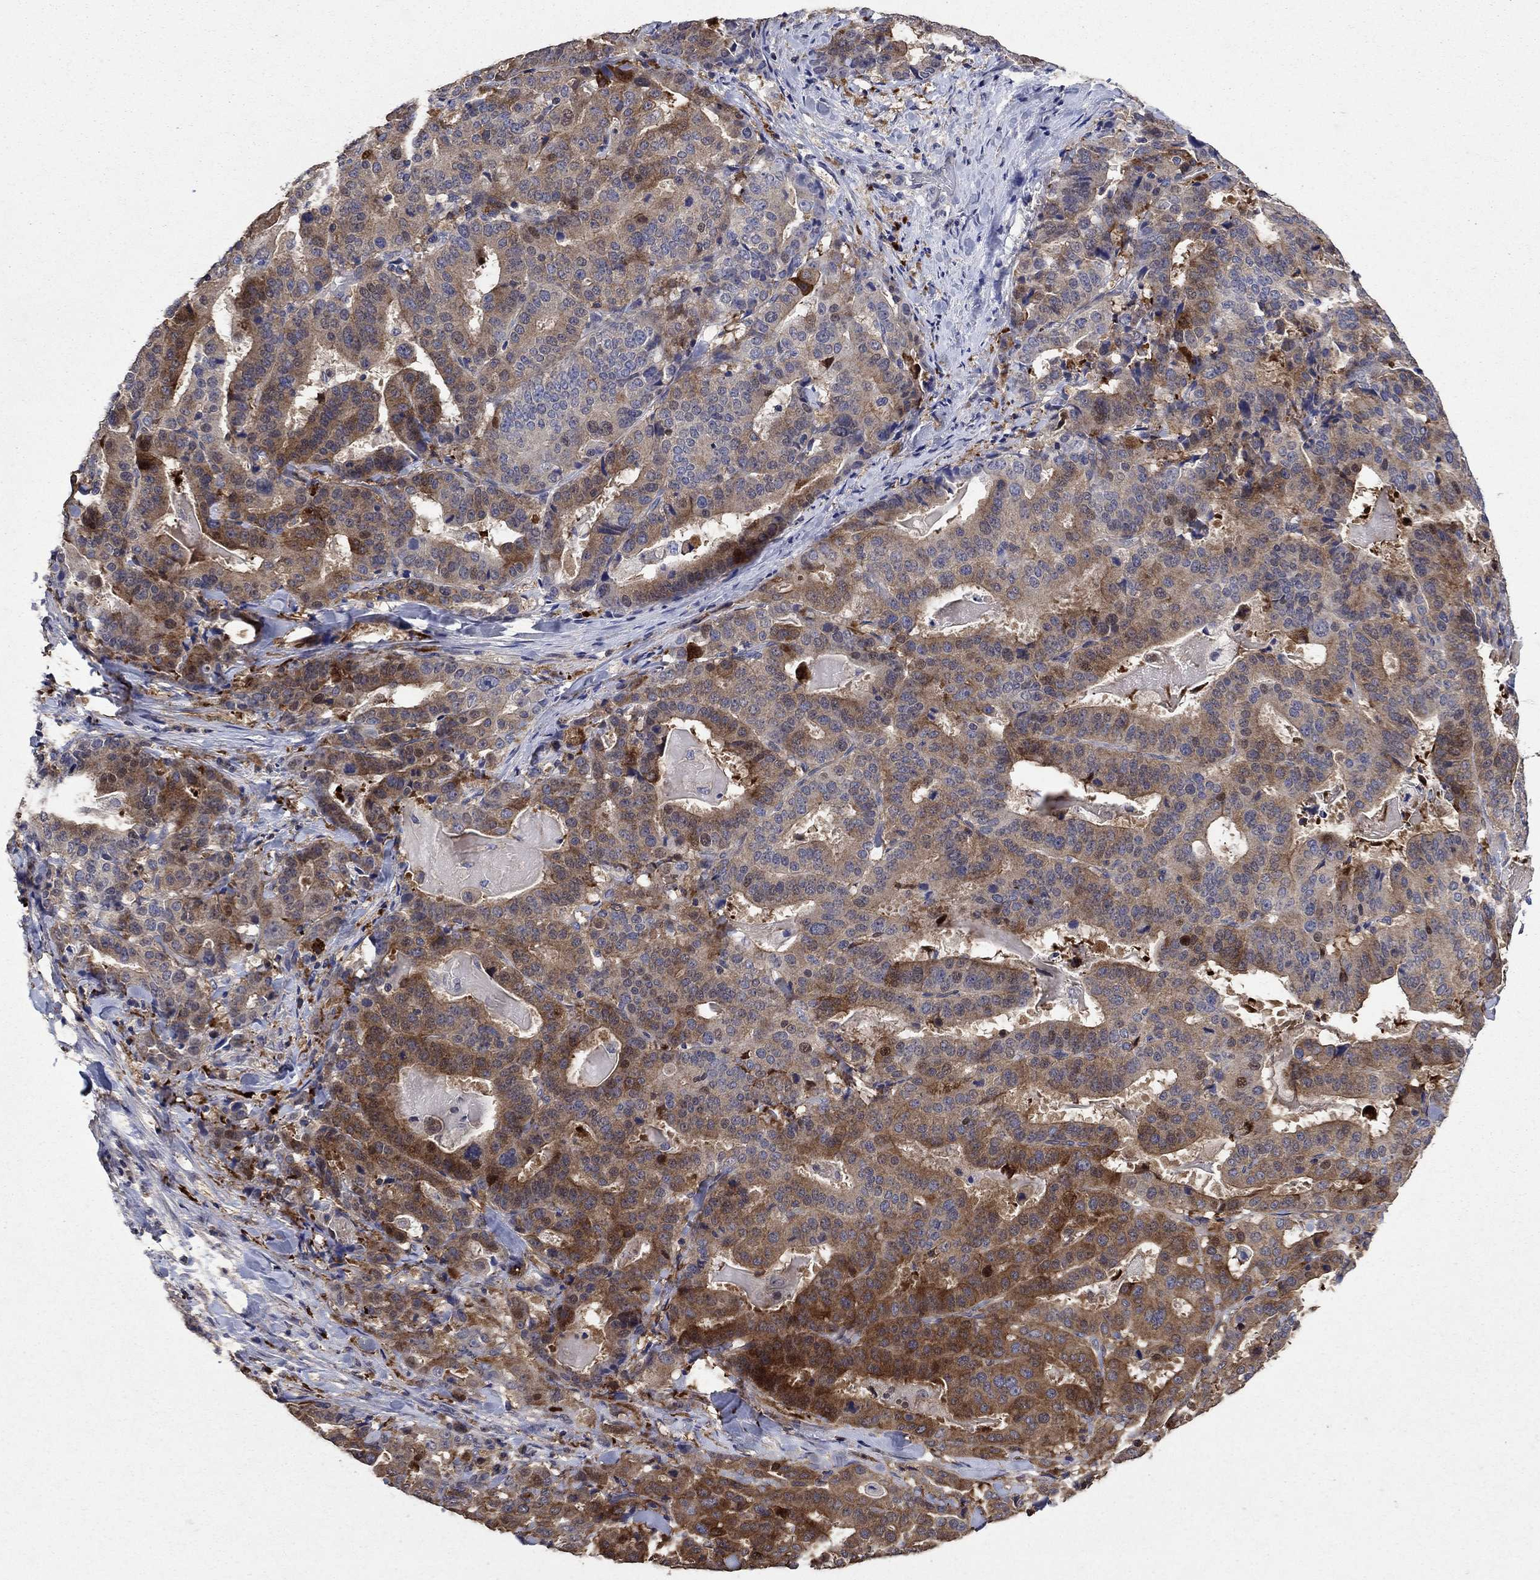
{"staining": {"intensity": "strong", "quantity": ">75%", "location": "cytoplasmic/membranous"}, "tissue": "stomach cancer", "cell_type": "Tumor cells", "image_type": "cancer", "snomed": [{"axis": "morphology", "description": "Adenocarcinoma, NOS"}, {"axis": "topography", "description": "Stomach"}], "caption": "Protein analysis of stomach cancer tissue reveals strong cytoplasmic/membranous staining in about >75% of tumor cells.", "gene": "DVL1", "patient": {"sex": "male", "age": 48}}